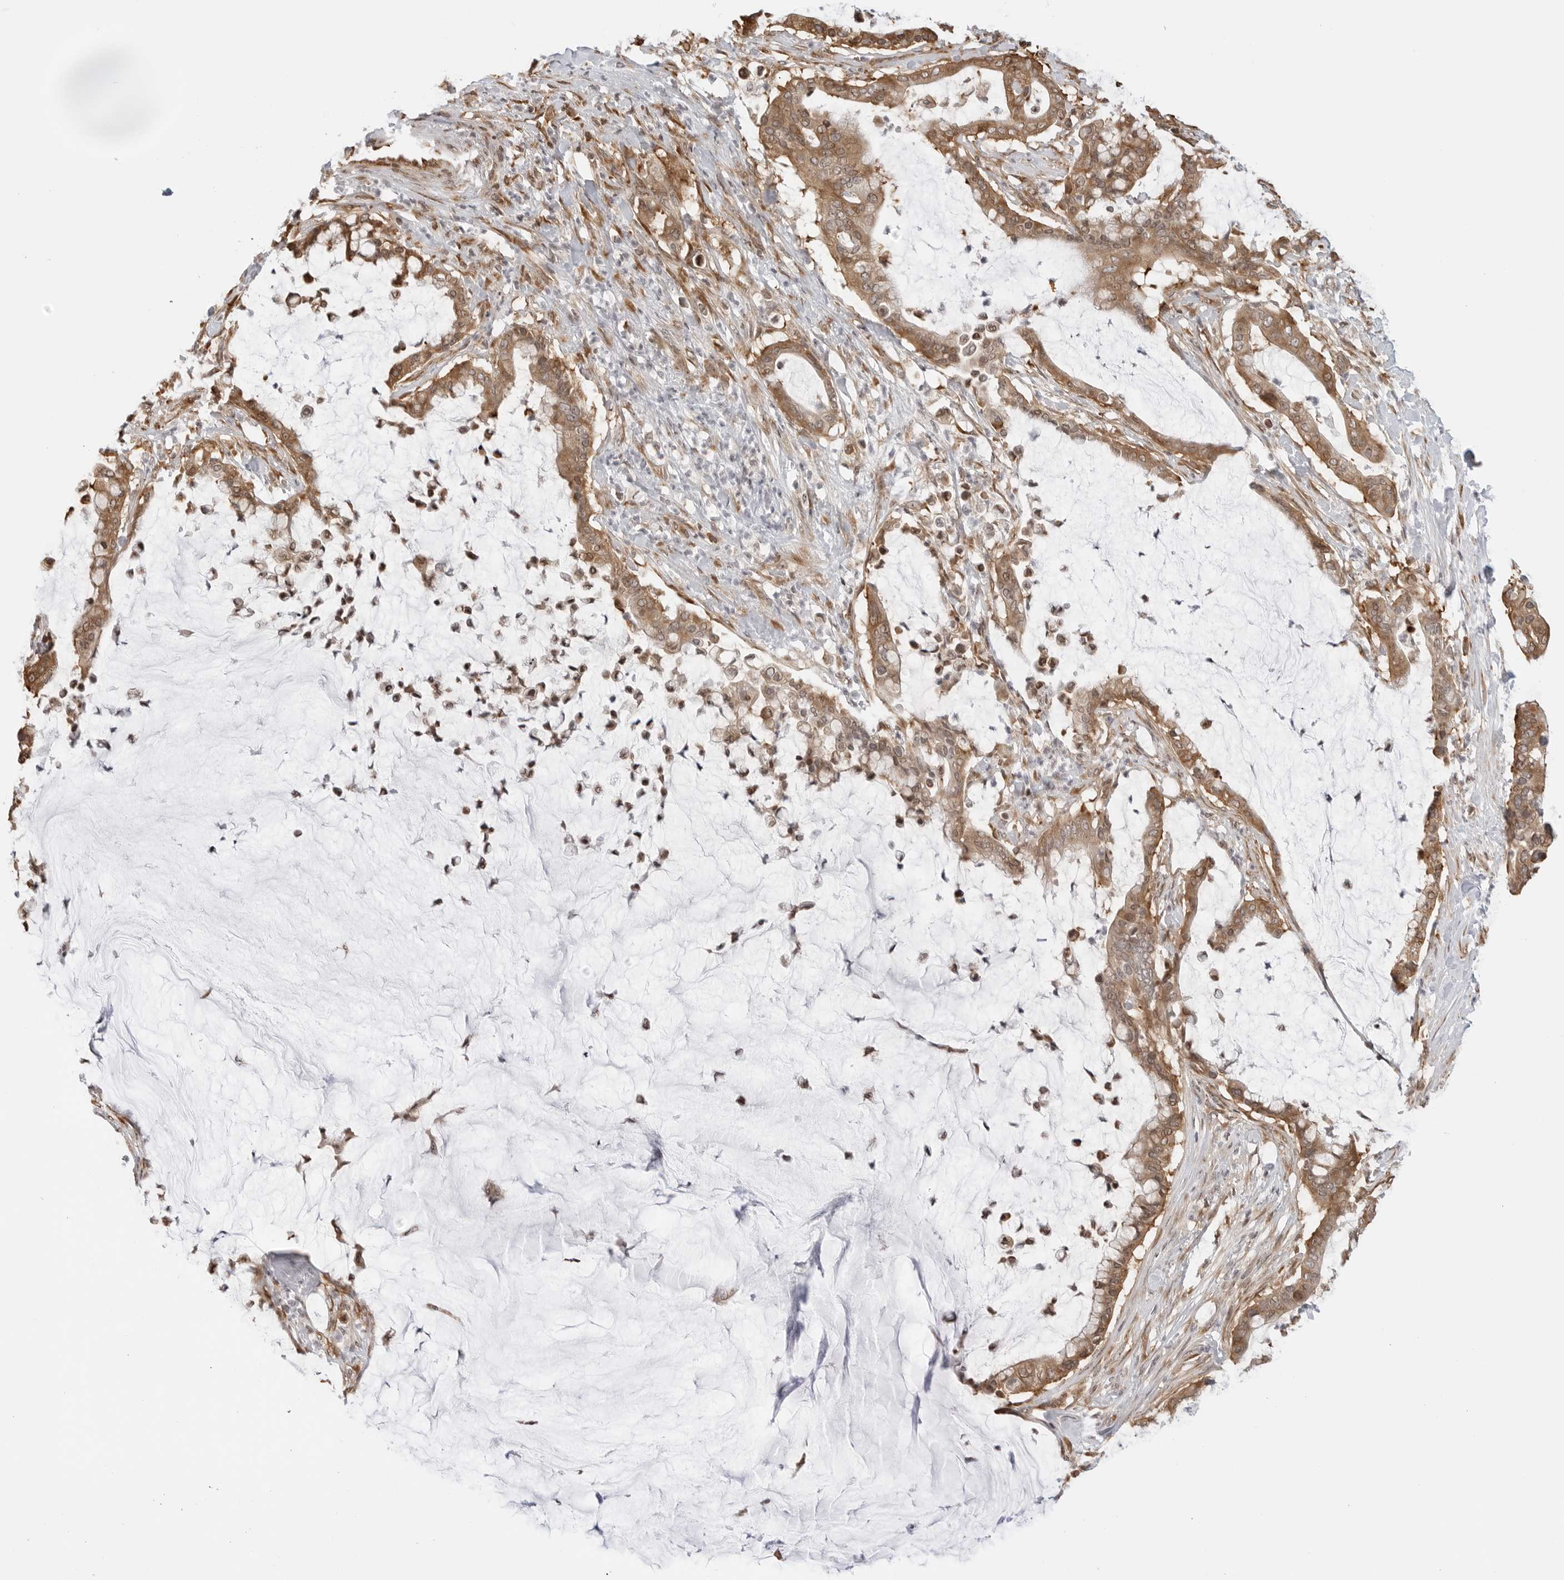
{"staining": {"intensity": "moderate", "quantity": ">75%", "location": "cytoplasmic/membranous,nuclear"}, "tissue": "pancreatic cancer", "cell_type": "Tumor cells", "image_type": "cancer", "snomed": [{"axis": "morphology", "description": "Adenocarcinoma, NOS"}, {"axis": "topography", "description": "Pancreas"}], "caption": "Adenocarcinoma (pancreatic) was stained to show a protein in brown. There is medium levels of moderate cytoplasmic/membranous and nuclear staining in approximately >75% of tumor cells. Nuclei are stained in blue.", "gene": "FKBP14", "patient": {"sex": "male", "age": 41}}